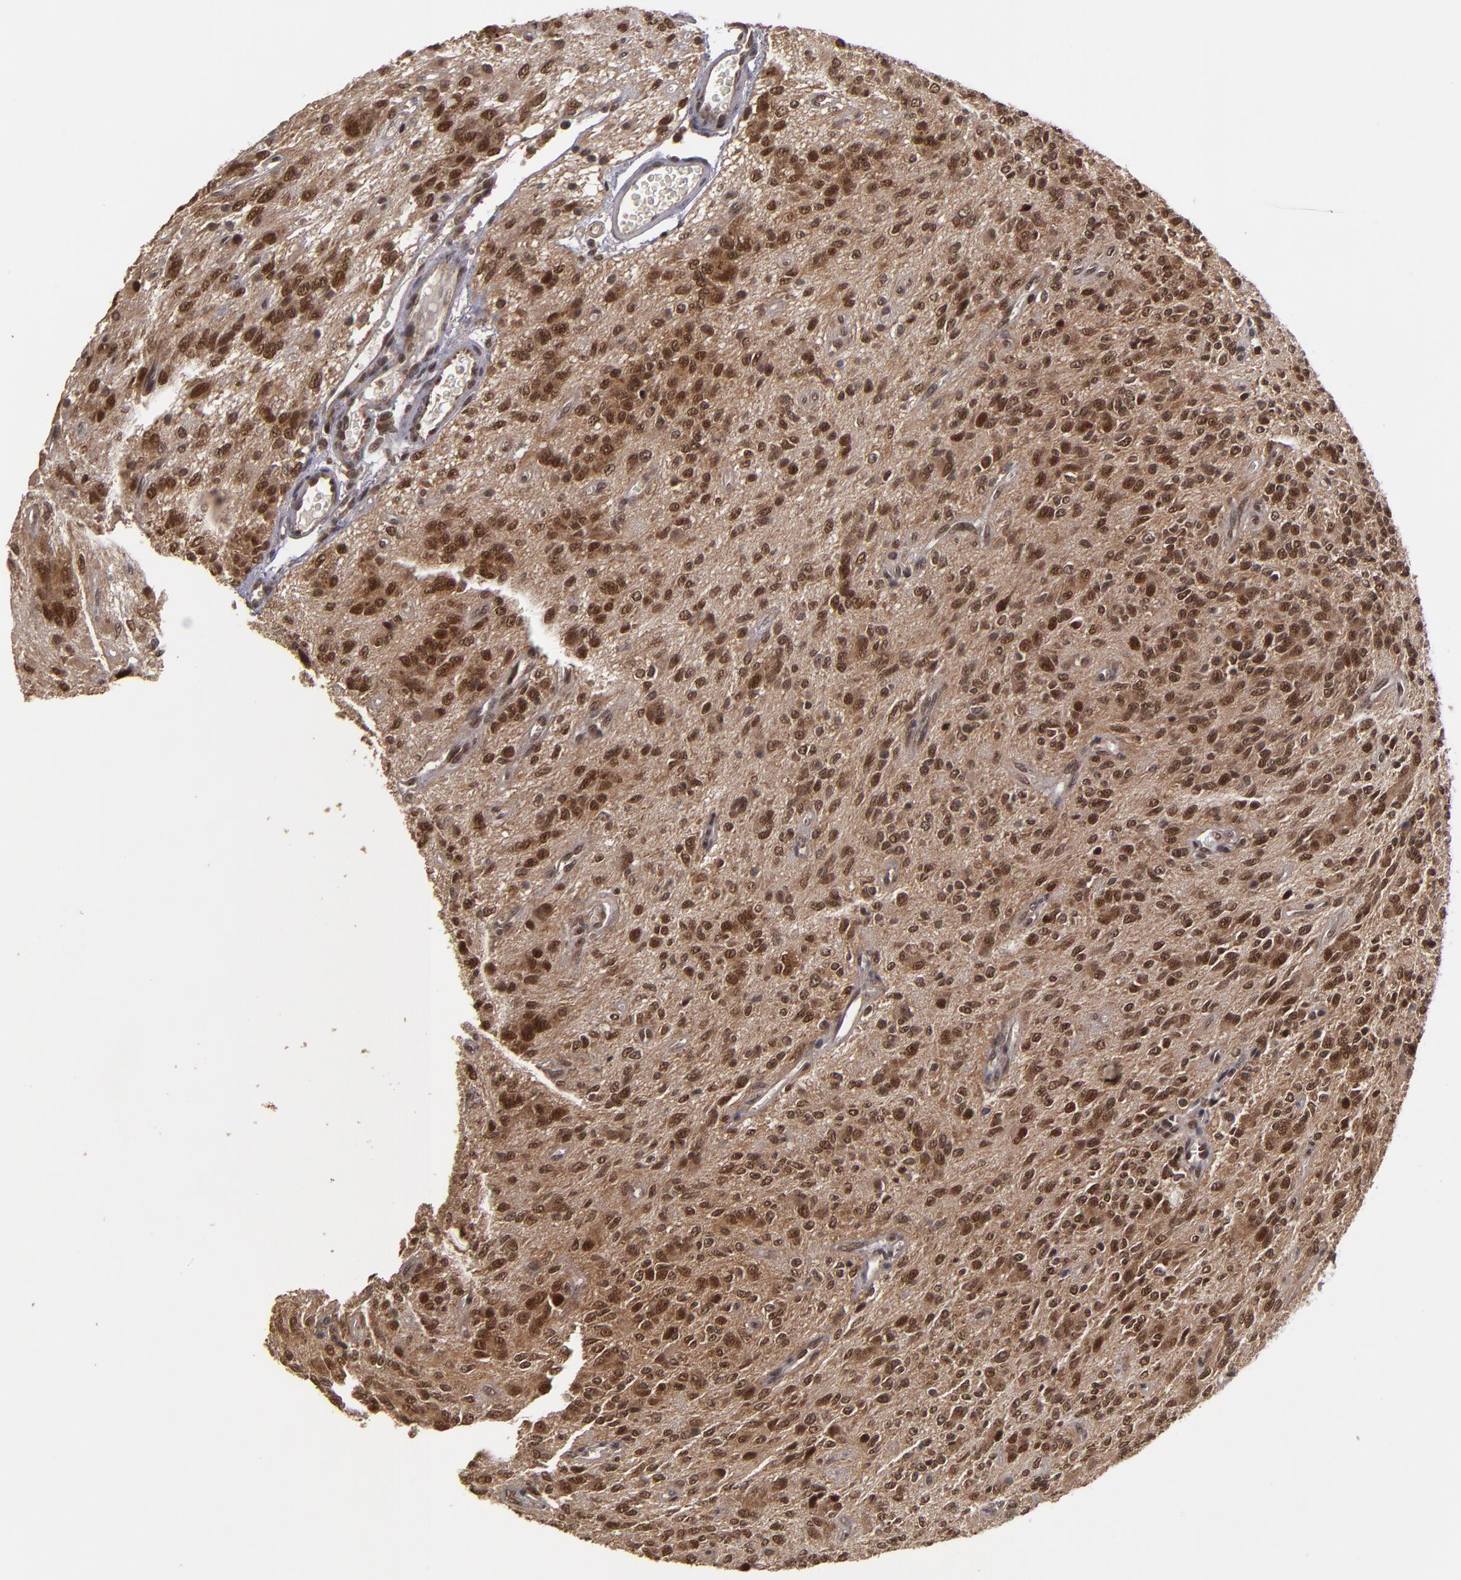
{"staining": {"intensity": "moderate", "quantity": ">75%", "location": "cytoplasmic/membranous,nuclear"}, "tissue": "glioma", "cell_type": "Tumor cells", "image_type": "cancer", "snomed": [{"axis": "morphology", "description": "Glioma, malignant, Low grade"}, {"axis": "topography", "description": "Brain"}], "caption": "IHC histopathology image of neoplastic tissue: glioma stained using IHC reveals medium levels of moderate protein expression localized specifically in the cytoplasmic/membranous and nuclear of tumor cells, appearing as a cytoplasmic/membranous and nuclear brown color.", "gene": "CUL5", "patient": {"sex": "female", "age": 15}}